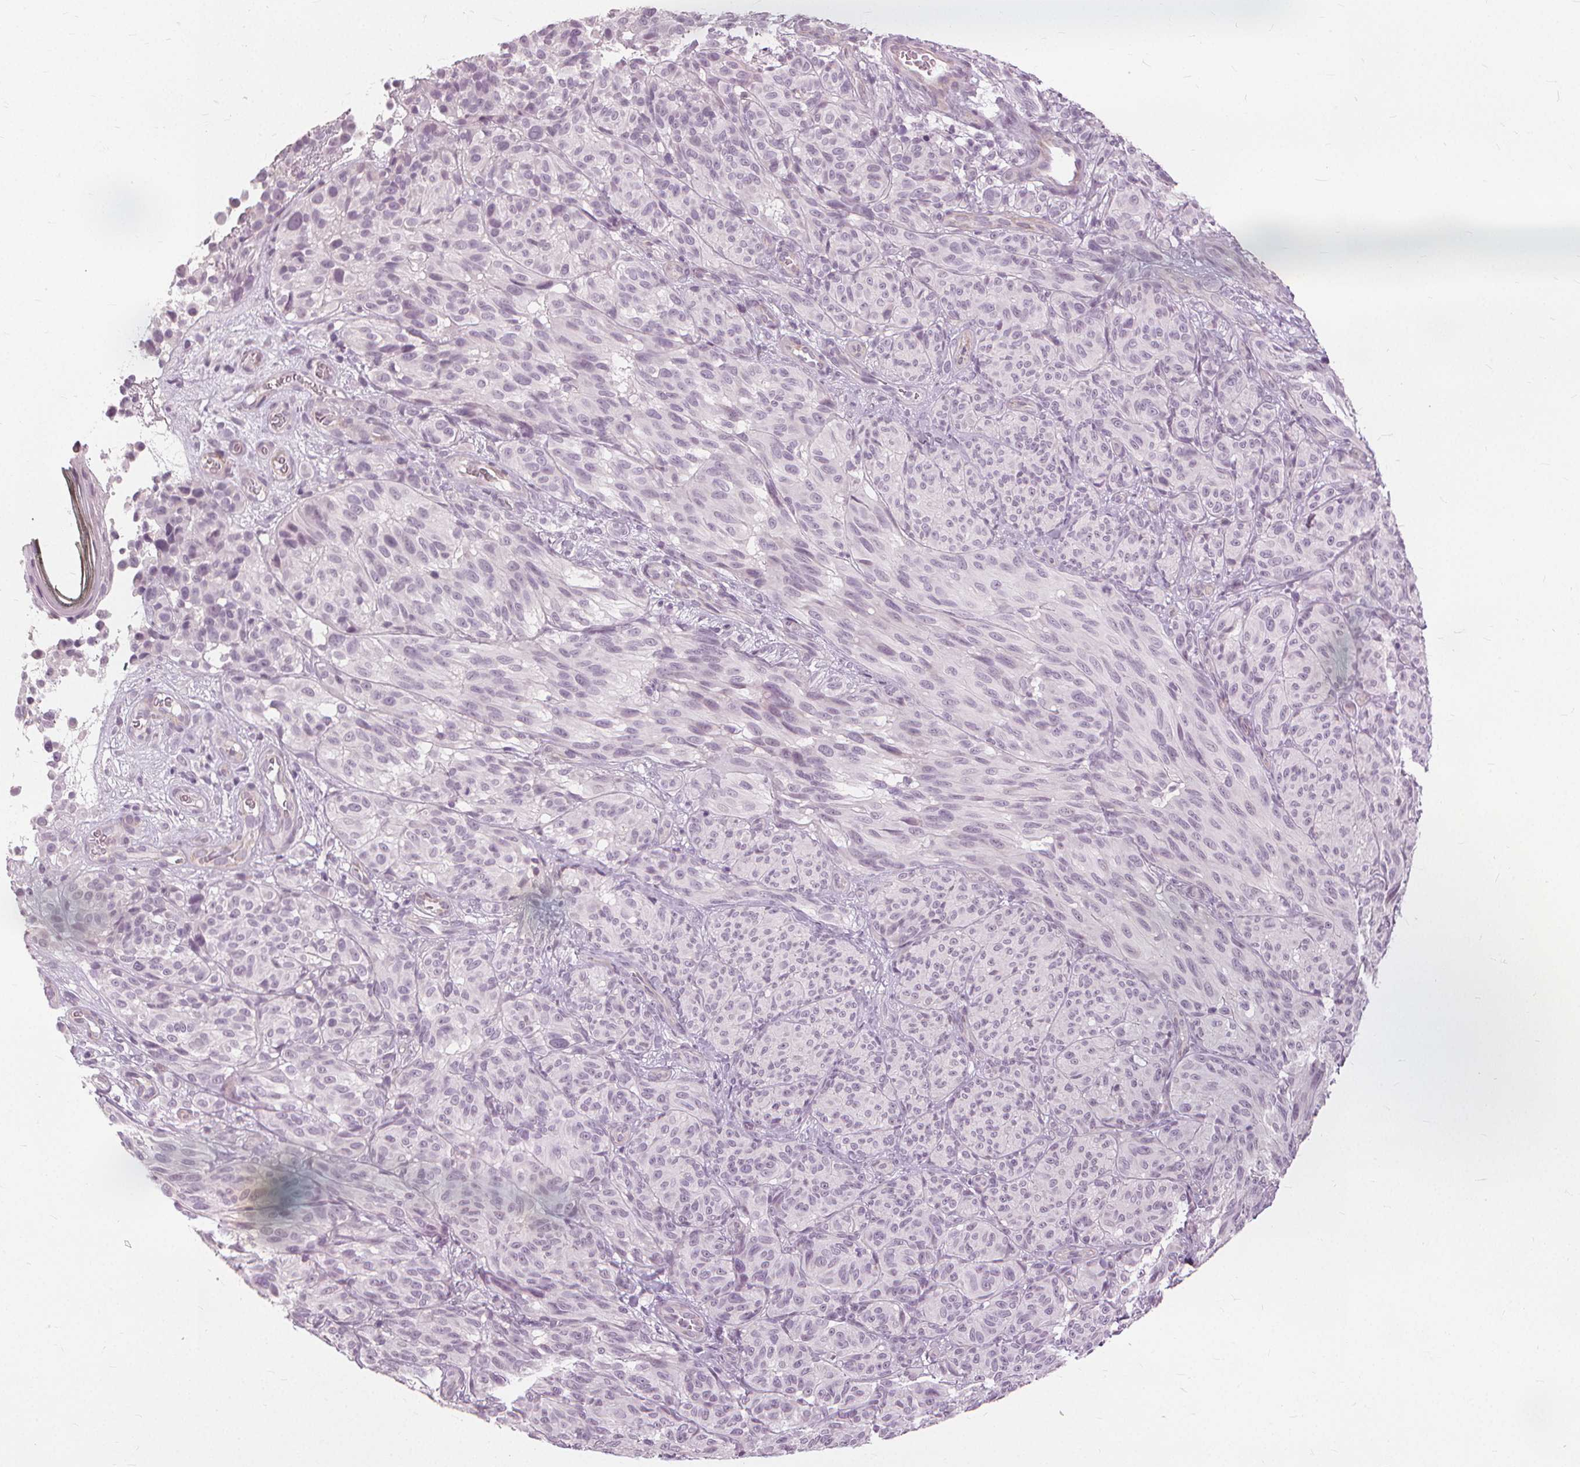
{"staining": {"intensity": "negative", "quantity": "none", "location": "none"}, "tissue": "melanoma", "cell_type": "Tumor cells", "image_type": "cancer", "snomed": [{"axis": "morphology", "description": "Malignant melanoma, NOS"}, {"axis": "topography", "description": "Skin"}], "caption": "Tumor cells are negative for protein expression in human melanoma.", "gene": "SFTPD", "patient": {"sex": "female", "age": 85}}